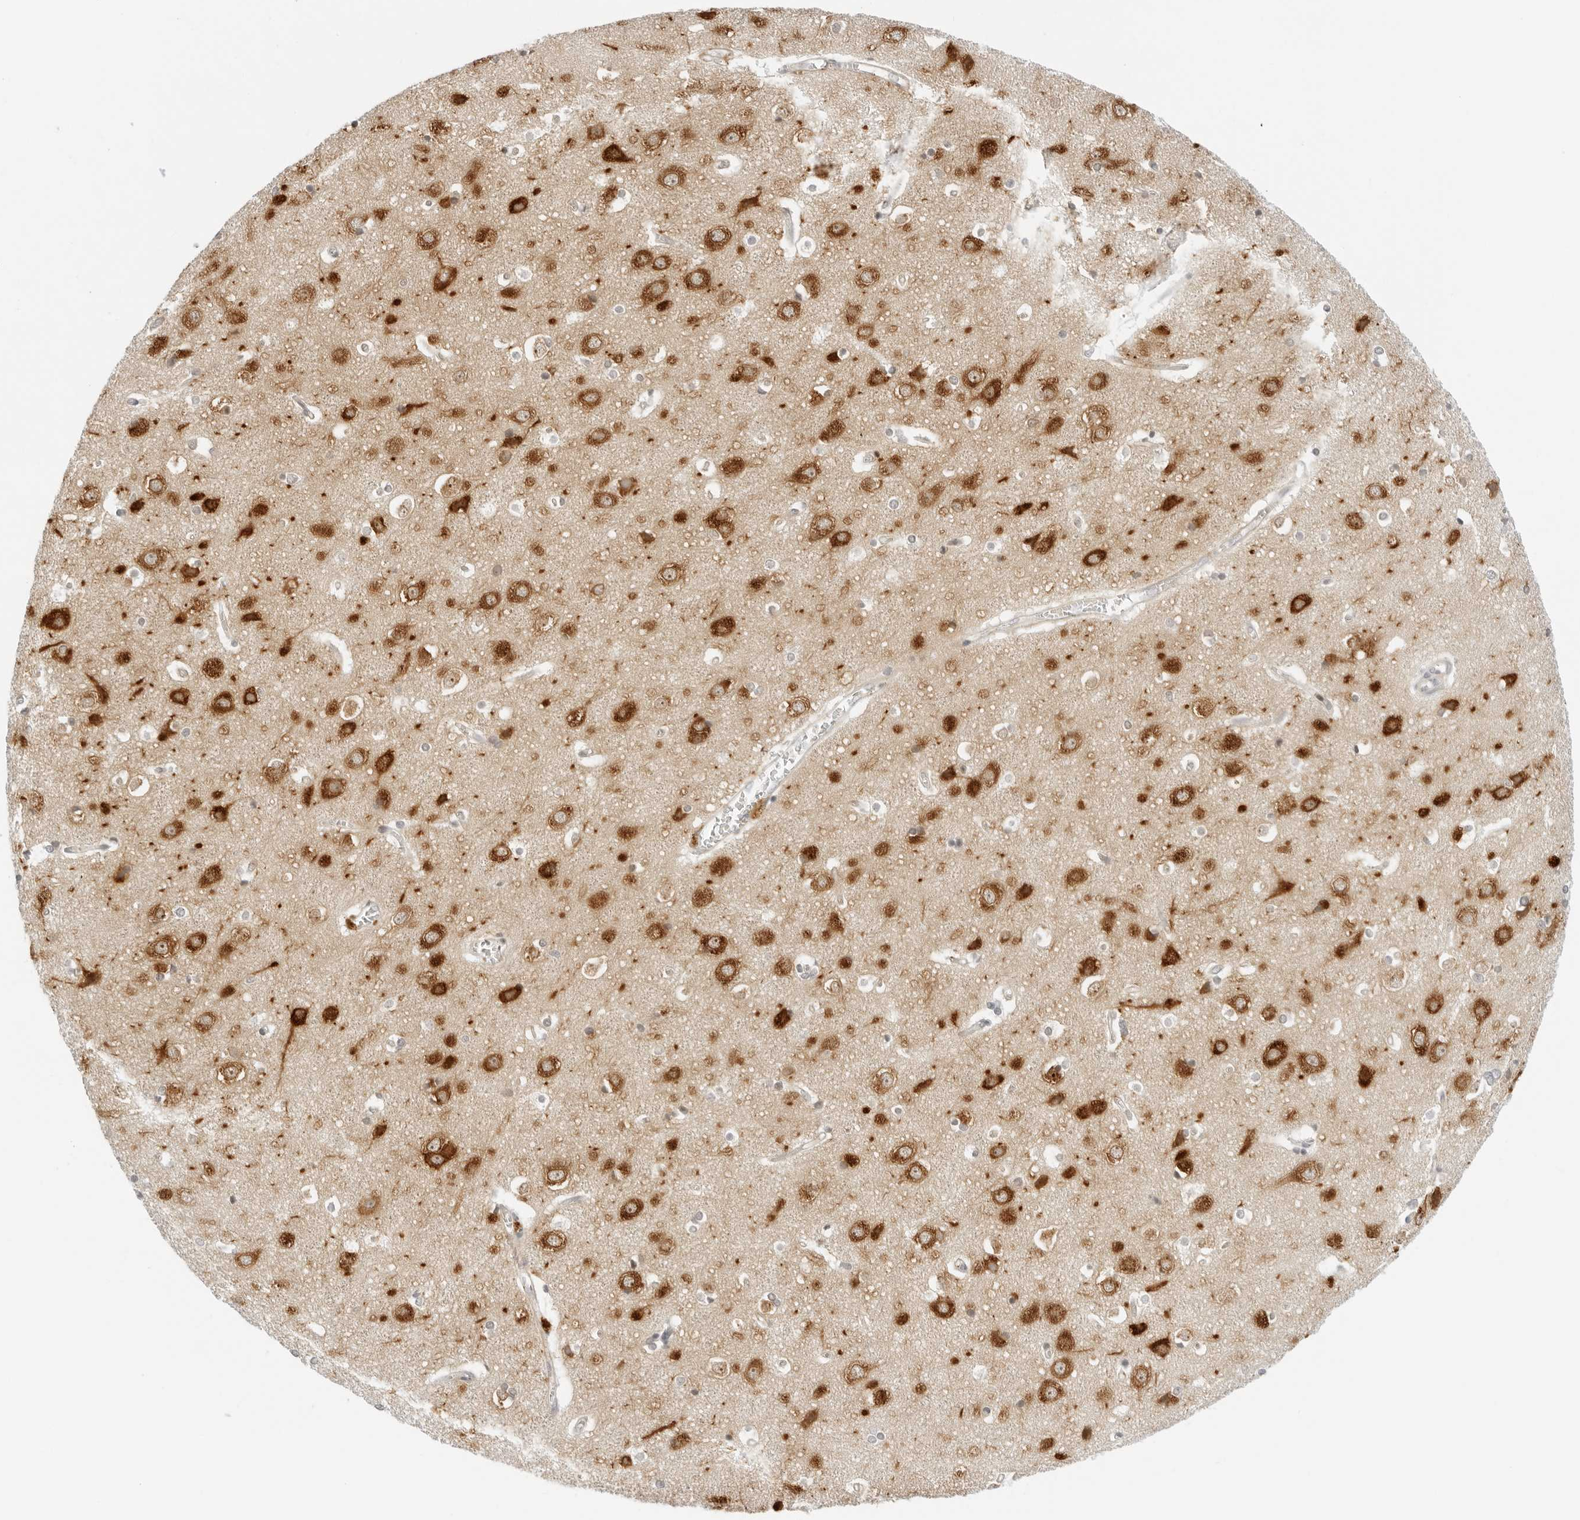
{"staining": {"intensity": "negative", "quantity": "none", "location": "none"}, "tissue": "cerebral cortex", "cell_type": "Endothelial cells", "image_type": "normal", "snomed": [{"axis": "morphology", "description": "Normal tissue, NOS"}, {"axis": "topography", "description": "Cerebral cortex"}], "caption": "IHC of unremarkable human cerebral cortex demonstrates no expression in endothelial cells.", "gene": "OSCP1", "patient": {"sex": "male", "age": 54}}